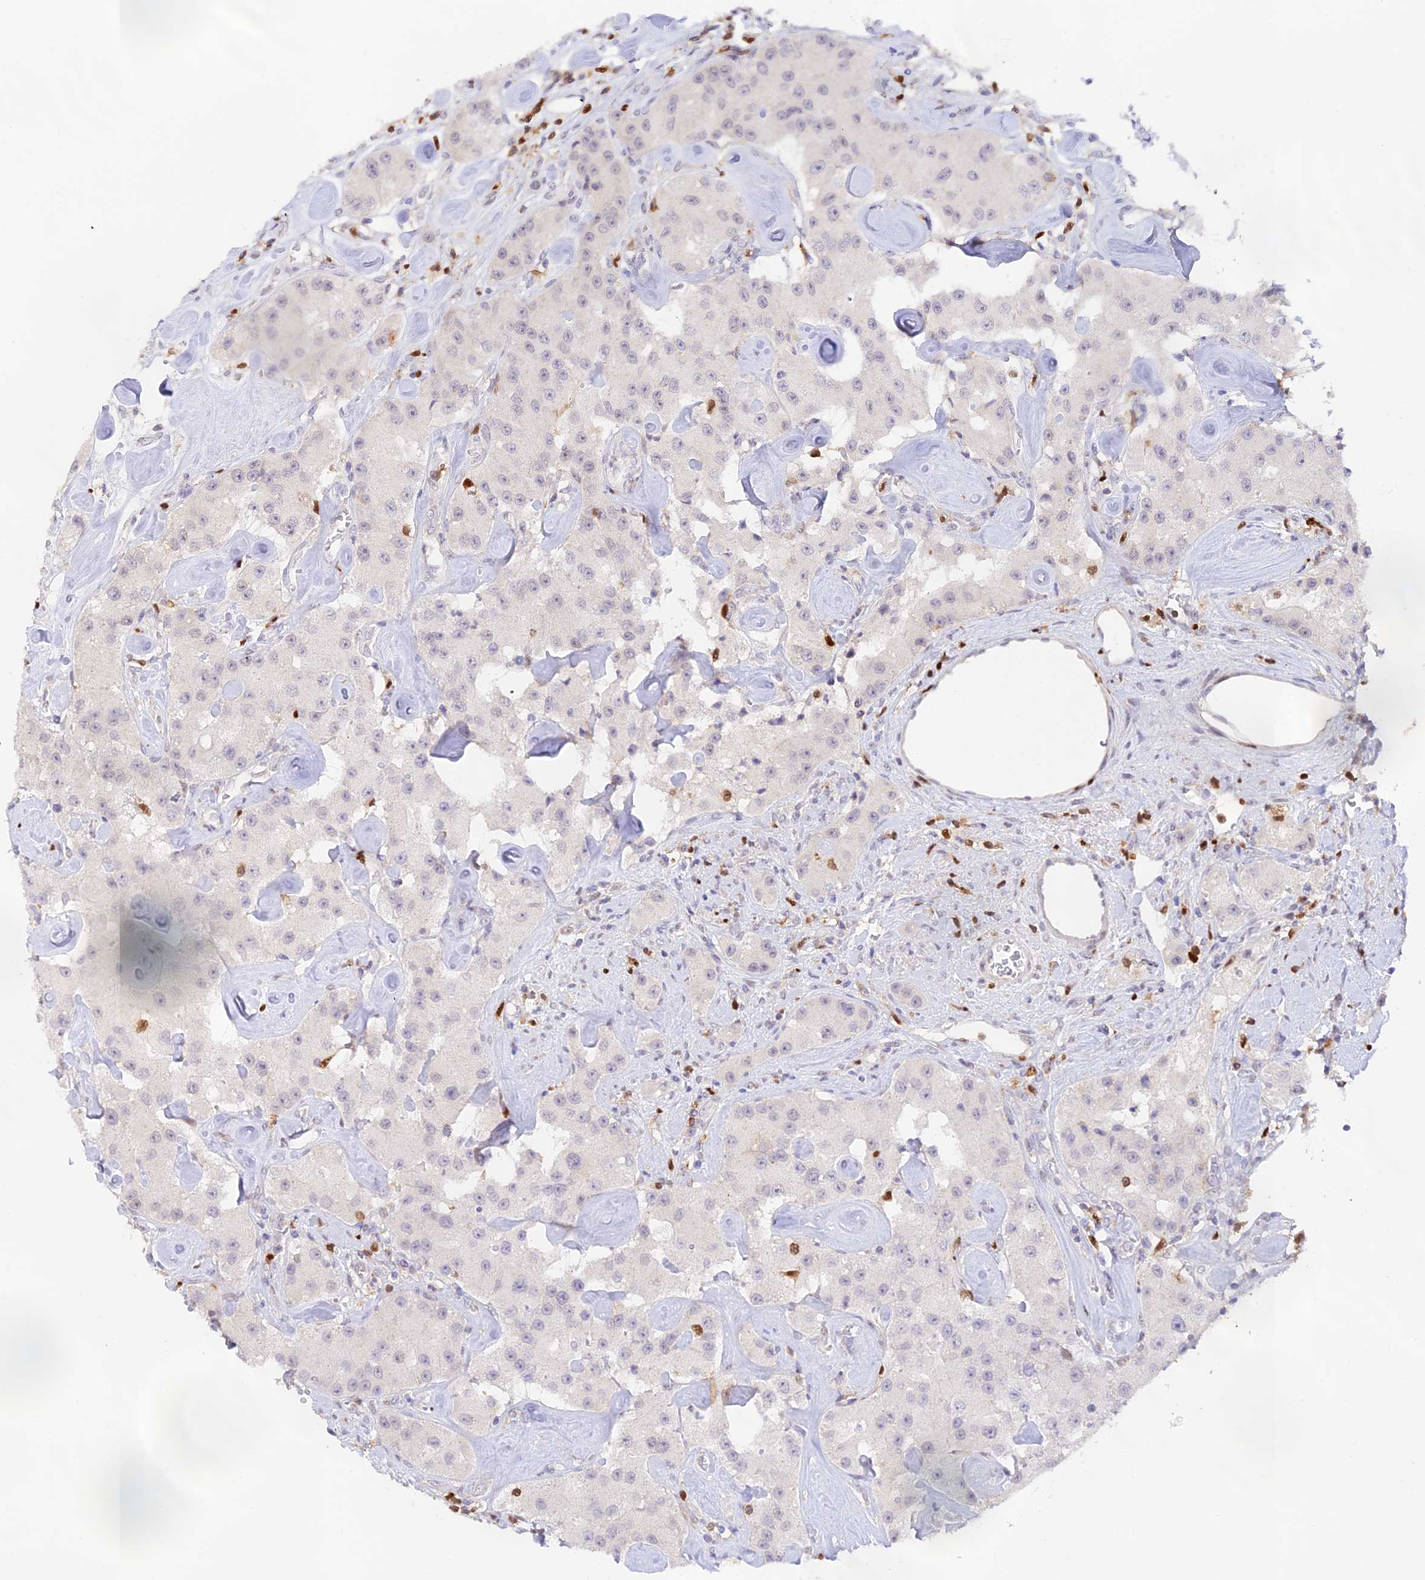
{"staining": {"intensity": "negative", "quantity": "none", "location": "none"}, "tissue": "carcinoid", "cell_type": "Tumor cells", "image_type": "cancer", "snomed": [{"axis": "morphology", "description": "Carcinoid, malignant, NOS"}, {"axis": "topography", "description": "Pancreas"}], "caption": "High power microscopy photomicrograph of an IHC photomicrograph of carcinoid (malignant), revealing no significant expression in tumor cells.", "gene": "DENND1C", "patient": {"sex": "male", "age": 41}}